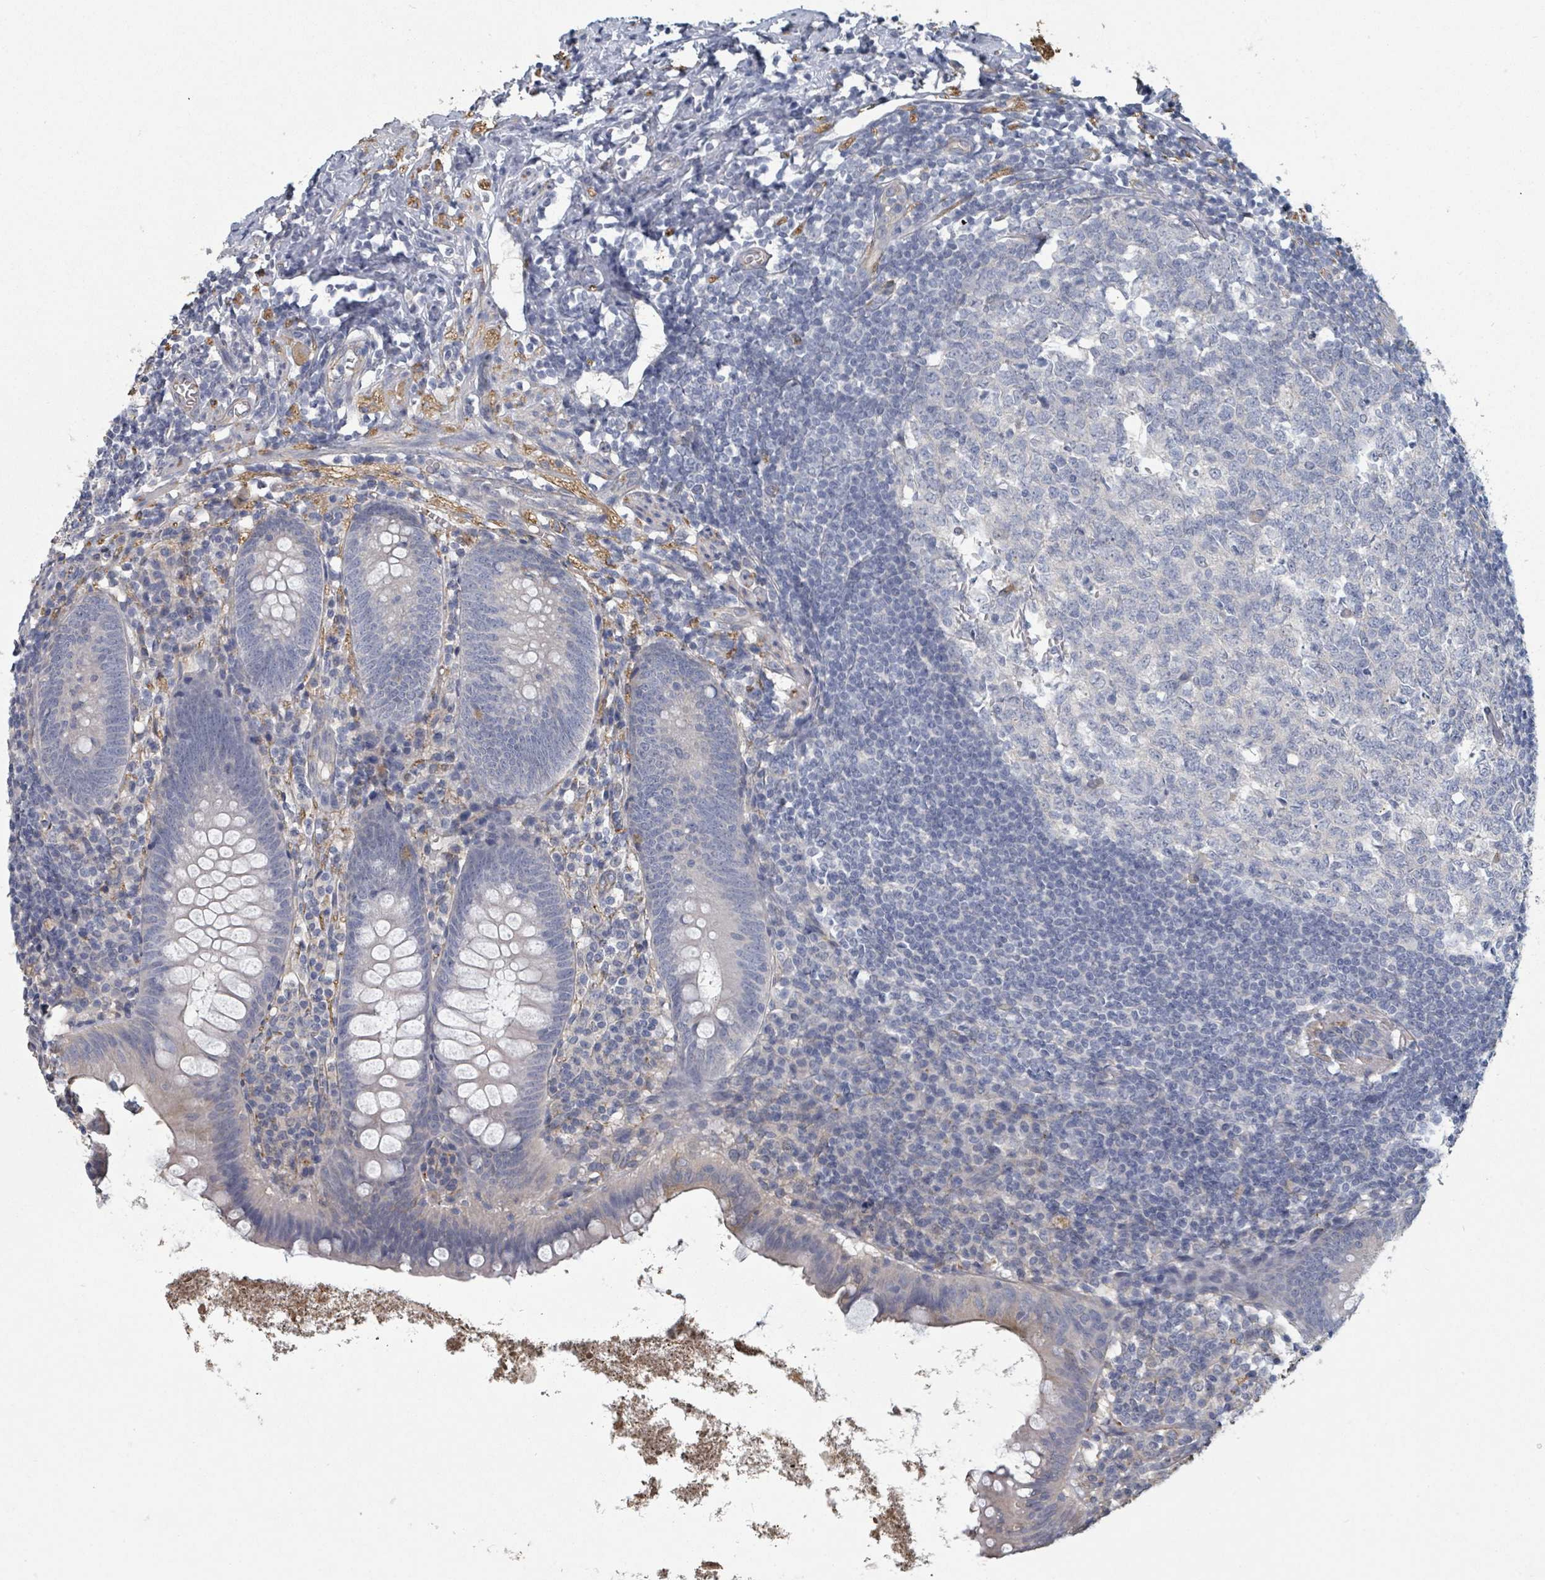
{"staining": {"intensity": "negative", "quantity": "none", "location": "none"}, "tissue": "appendix", "cell_type": "Glandular cells", "image_type": "normal", "snomed": [{"axis": "morphology", "description": "Normal tissue, NOS"}, {"axis": "topography", "description": "Appendix"}], "caption": "The IHC photomicrograph has no significant expression in glandular cells of appendix. (DAB immunohistochemistry visualized using brightfield microscopy, high magnification).", "gene": "PLAUR", "patient": {"sex": "female", "age": 51}}